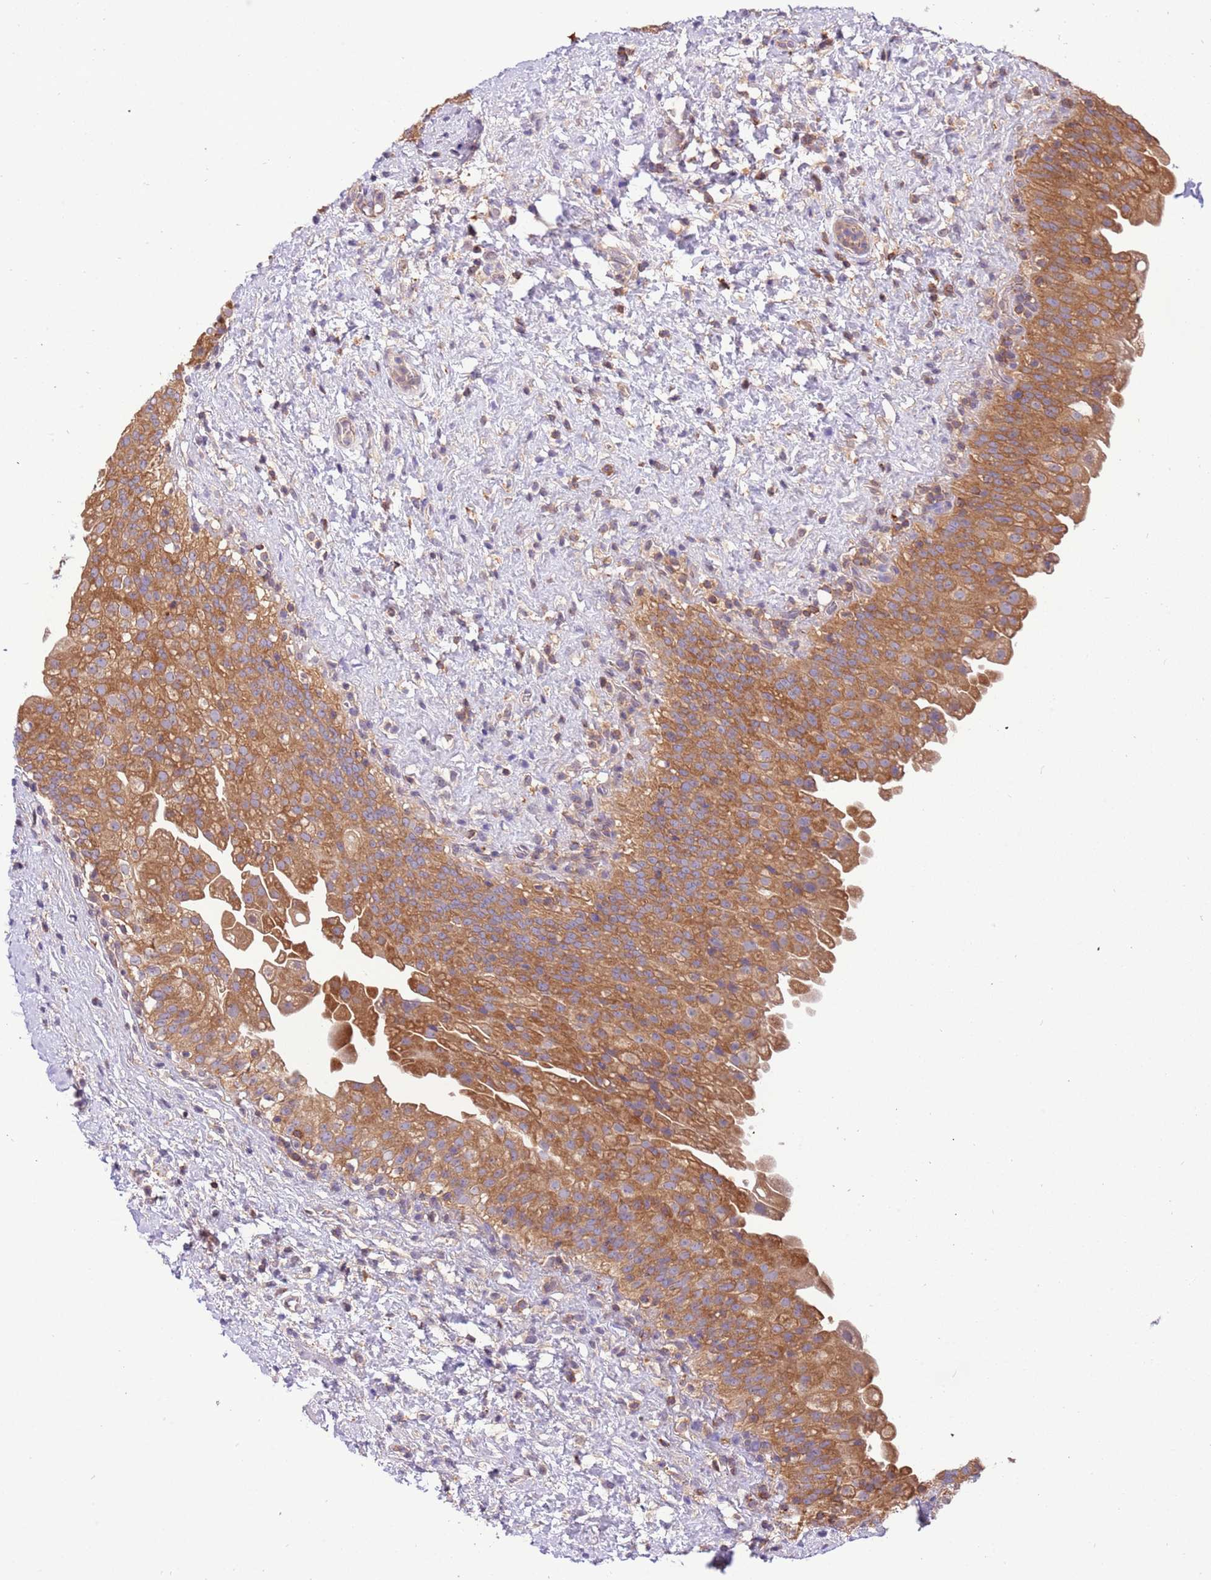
{"staining": {"intensity": "moderate", "quantity": ">75%", "location": "cytoplasmic/membranous"}, "tissue": "urinary bladder", "cell_type": "Urothelial cells", "image_type": "normal", "snomed": [{"axis": "morphology", "description": "Normal tissue, NOS"}, {"axis": "topography", "description": "Urinary bladder"}], "caption": "Benign urinary bladder exhibits moderate cytoplasmic/membranous positivity in about >75% of urothelial cells.", "gene": "STIP1", "patient": {"sex": "female", "age": 27}}